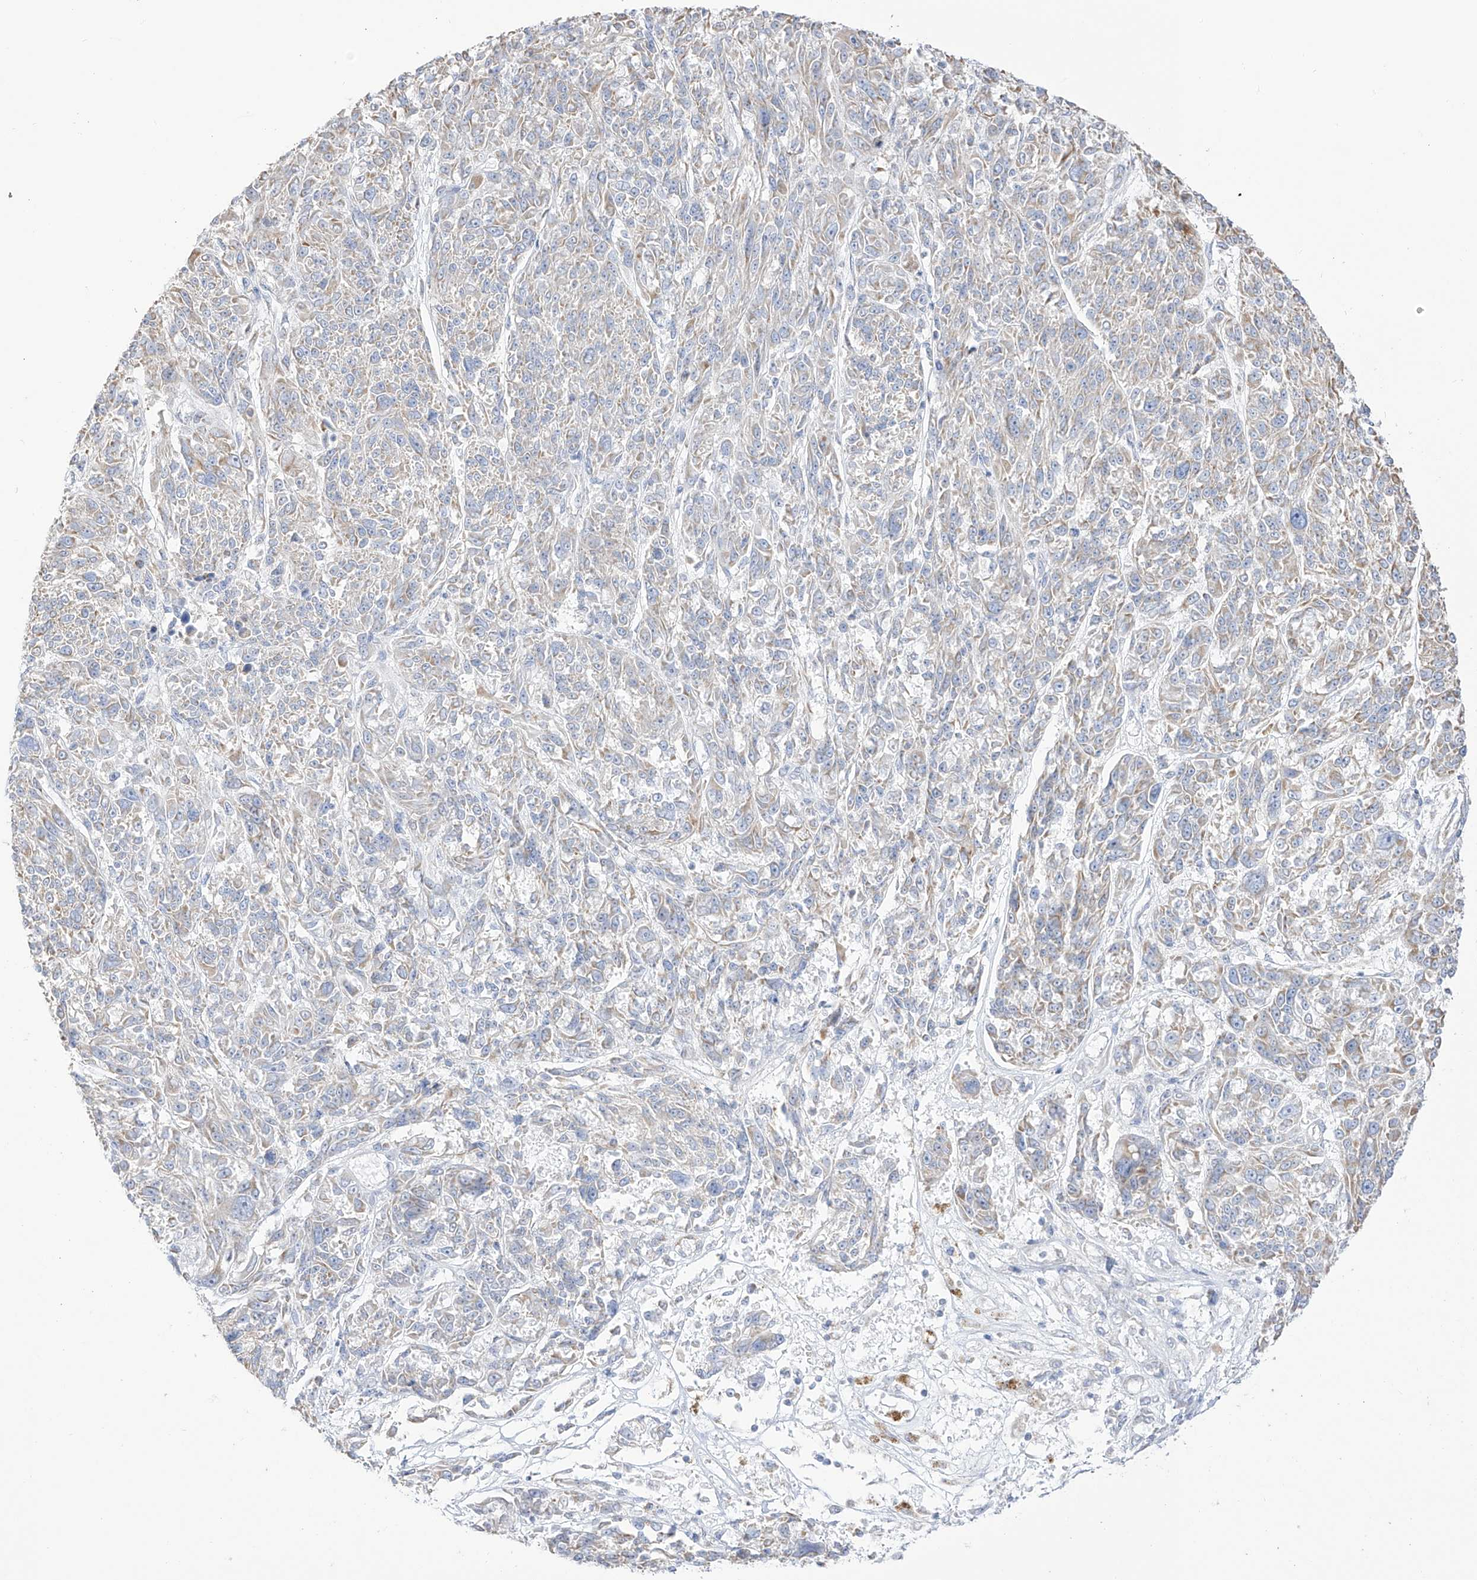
{"staining": {"intensity": "weak", "quantity": "25%-75%", "location": "cytoplasmic/membranous"}, "tissue": "melanoma", "cell_type": "Tumor cells", "image_type": "cancer", "snomed": [{"axis": "morphology", "description": "Malignant melanoma, NOS"}, {"axis": "topography", "description": "Skin"}], "caption": "High-magnification brightfield microscopy of melanoma stained with DAB (3,3'-diaminobenzidine) (brown) and counterstained with hematoxylin (blue). tumor cells exhibit weak cytoplasmic/membranous staining is identified in about25%-75% of cells. Using DAB (brown) and hematoxylin (blue) stains, captured at high magnification using brightfield microscopy.", "gene": "RCHY1", "patient": {"sex": "male", "age": 53}}